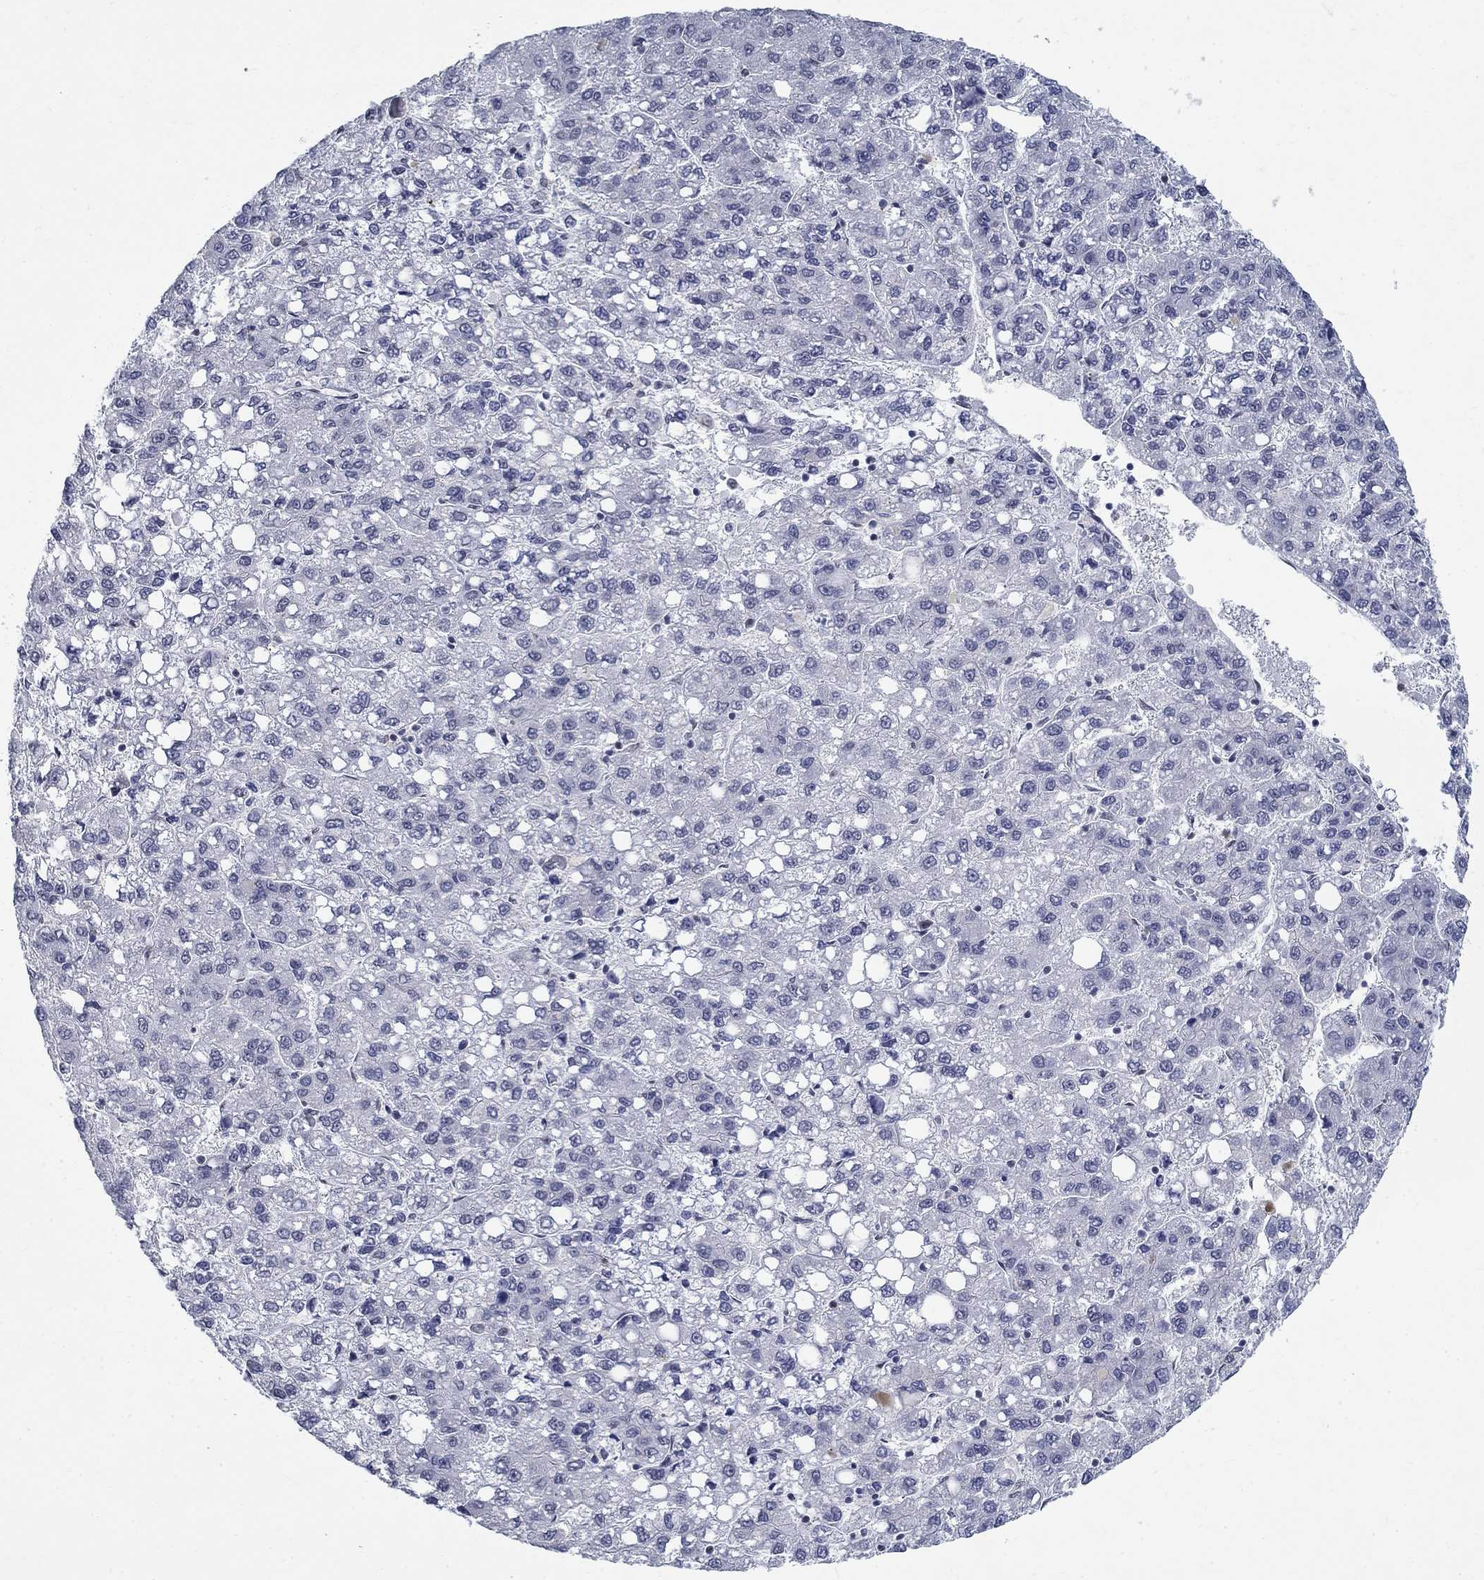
{"staining": {"intensity": "negative", "quantity": "none", "location": "none"}, "tissue": "liver cancer", "cell_type": "Tumor cells", "image_type": "cancer", "snomed": [{"axis": "morphology", "description": "Carcinoma, Hepatocellular, NOS"}, {"axis": "topography", "description": "Liver"}], "caption": "Liver hepatocellular carcinoma was stained to show a protein in brown. There is no significant staining in tumor cells. The staining was performed using DAB to visualize the protein expression in brown, while the nuclei were stained in blue with hematoxylin (Magnification: 20x).", "gene": "BHLHE22", "patient": {"sex": "female", "age": 82}}